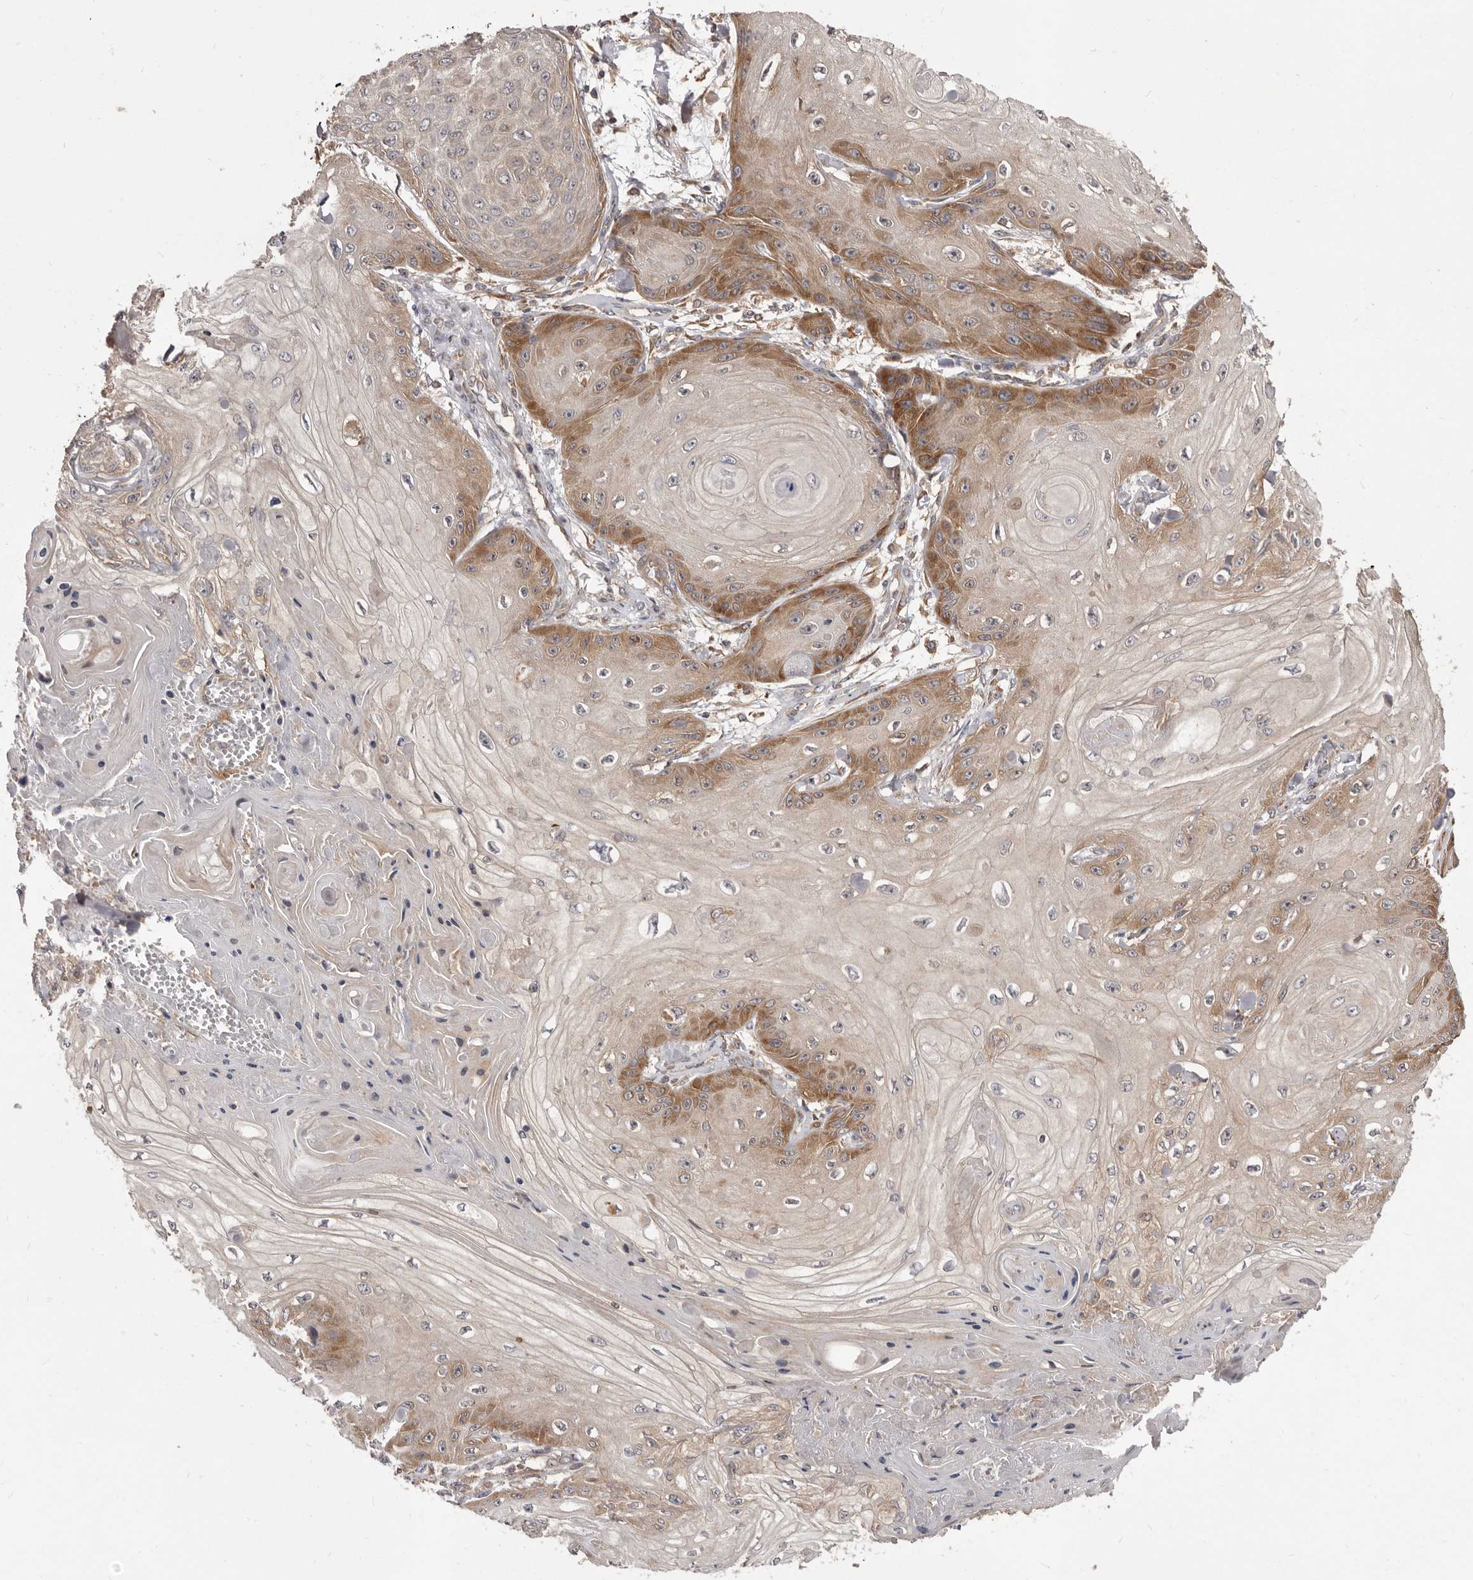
{"staining": {"intensity": "moderate", "quantity": "25%-75%", "location": "cytoplasmic/membranous"}, "tissue": "skin cancer", "cell_type": "Tumor cells", "image_type": "cancer", "snomed": [{"axis": "morphology", "description": "Squamous cell carcinoma, NOS"}, {"axis": "topography", "description": "Skin"}], "caption": "Immunohistochemistry (IHC) staining of squamous cell carcinoma (skin), which displays medium levels of moderate cytoplasmic/membranous positivity in about 25%-75% of tumor cells indicating moderate cytoplasmic/membranous protein positivity. The staining was performed using DAB (3,3'-diaminobenzidine) (brown) for protein detection and nuclei were counterstained in hematoxylin (blue).", "gene": "HBS1L", "patient": {"sex": "male", "age": 74}}